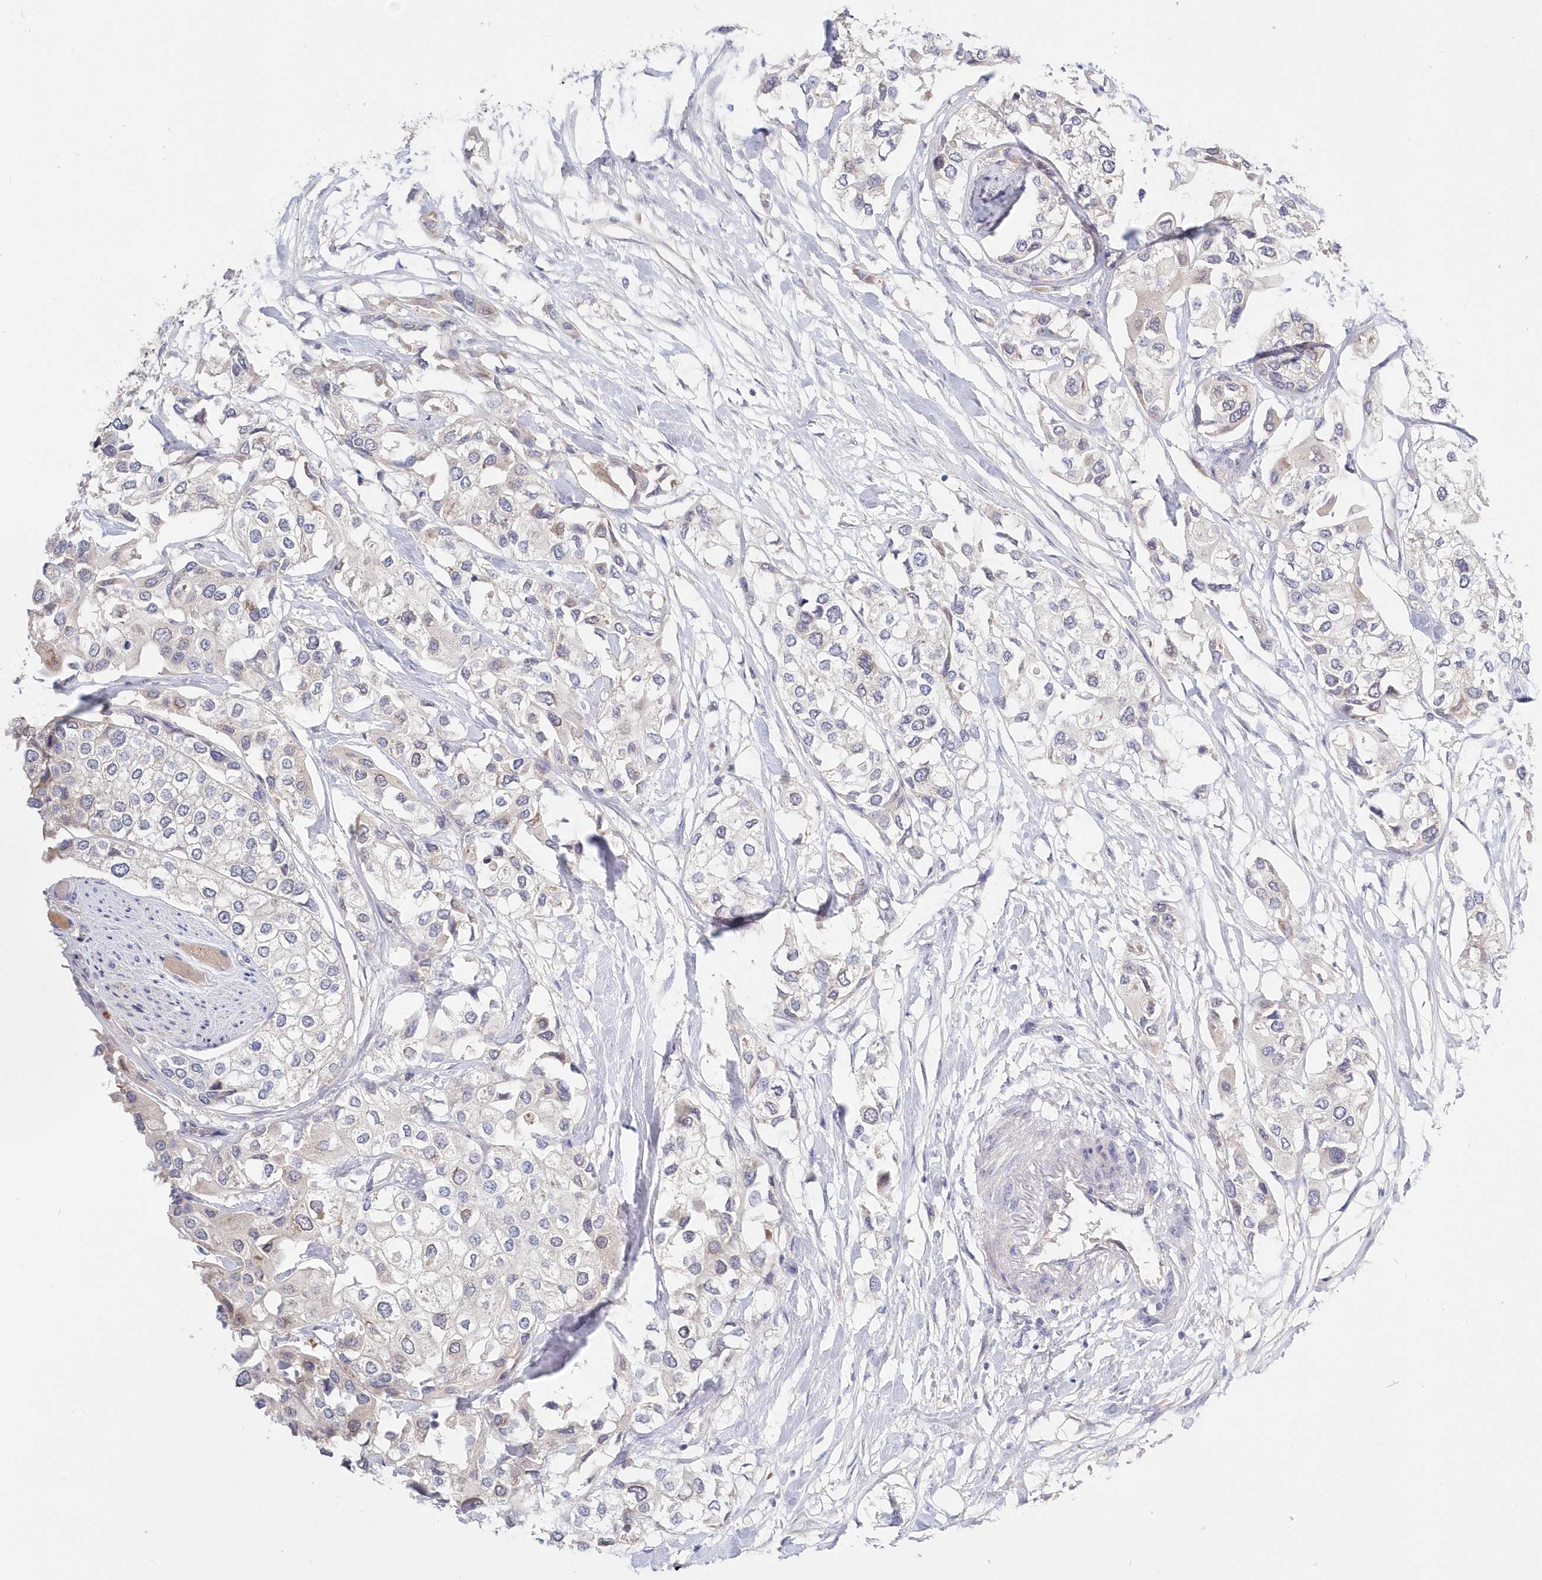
{"staining": {"intensity": "negative", "quantity": "none", "location": "none"}, "tissue": "urothelial cancer", "cell_type": "Tumor cells", "image_type": "cancer", "snomed": [{"axis": "morphology", "description": "Urothelial carcinoma, High grade"}, {"axis": "topography", "description": "Urinary bladder"}], "caption": "The micrograph shows no significant positivity in tumor cells of urothelial cancer. (Brightfield microscopy of DAB (3,3'-diaminobenzidine) immunohistochemistry at high magnification).", "gene": "KATNA1", "patient": {"sex": "male", "age": 64}}